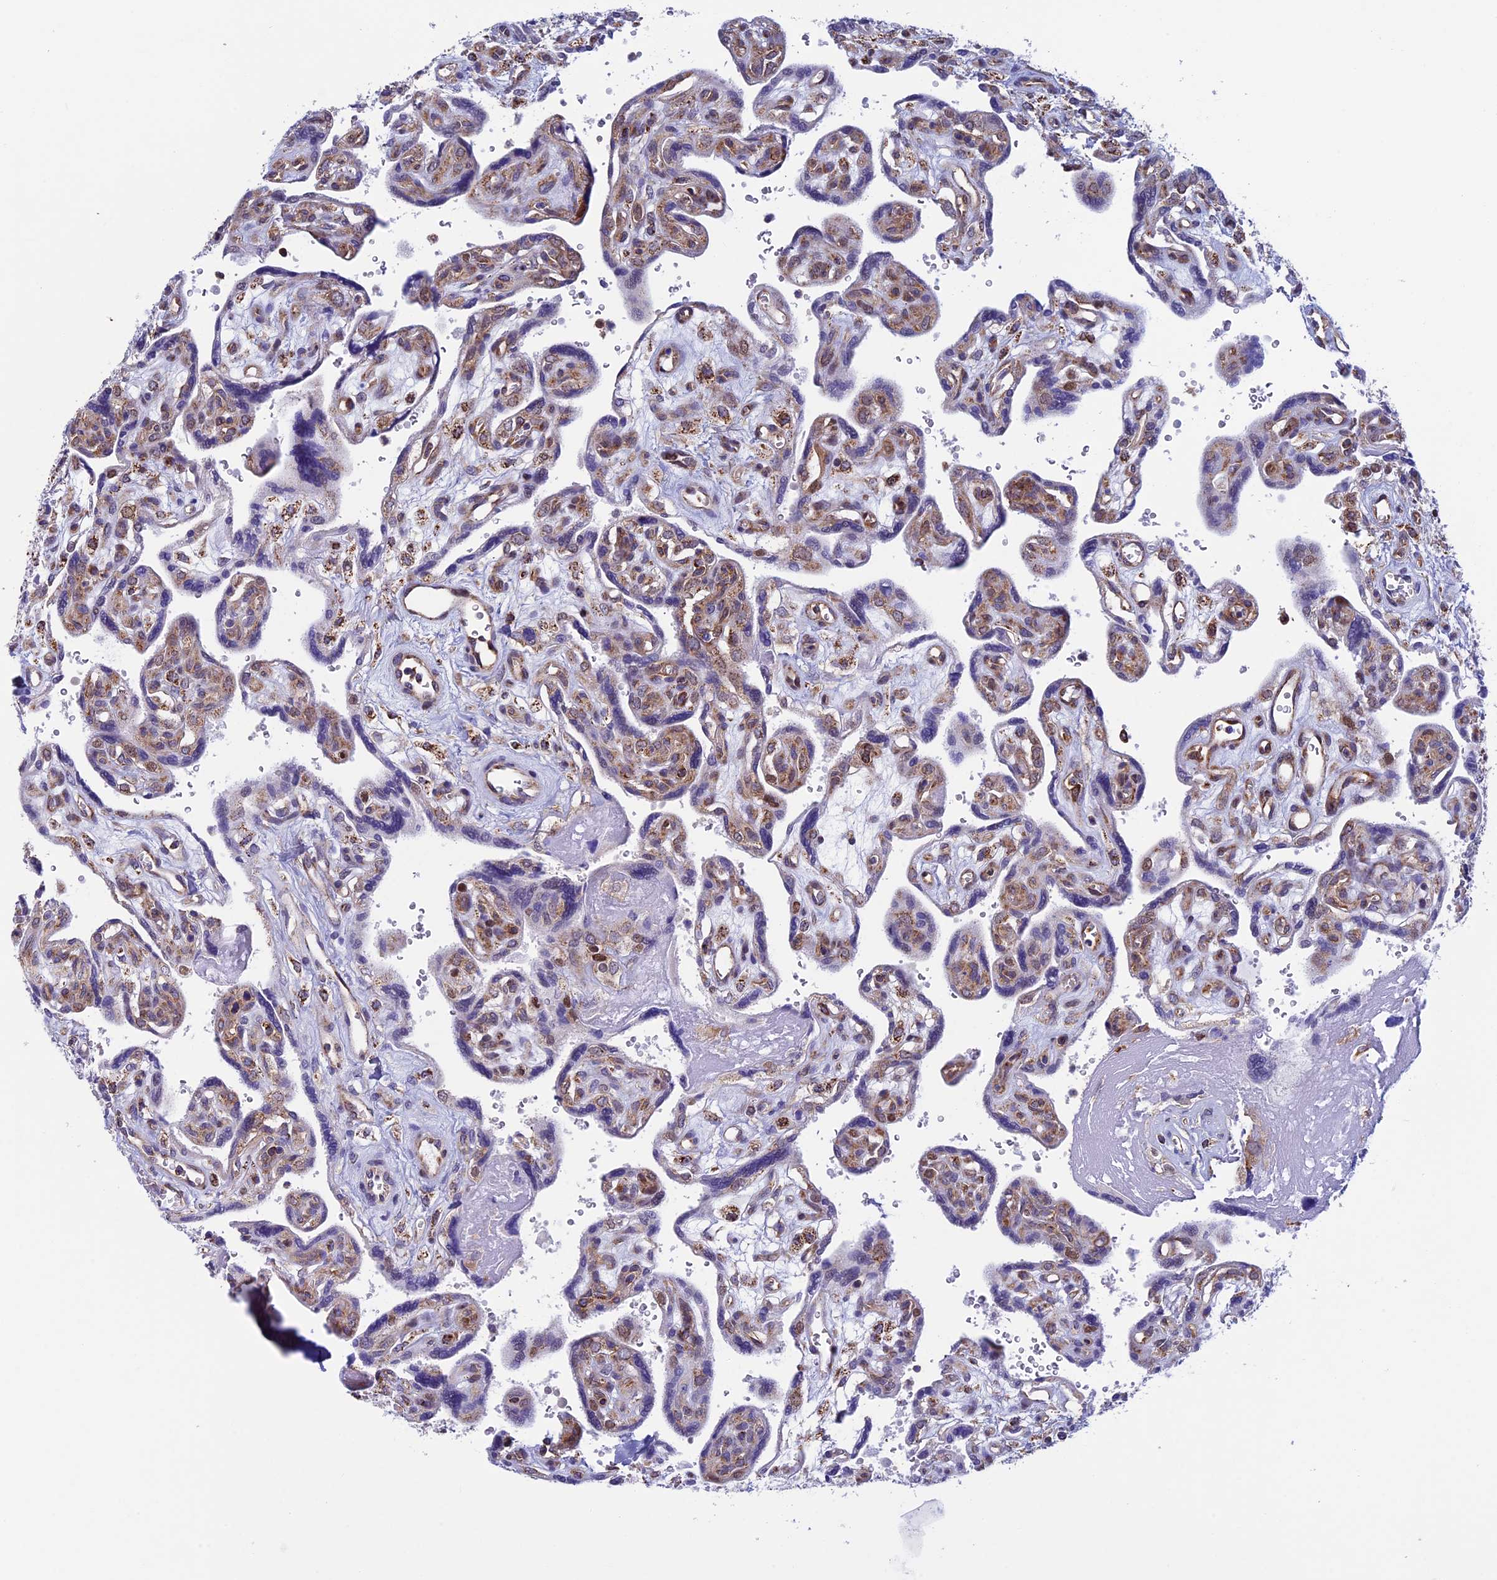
{"staining": {"intensity": "weak", "quantity": "<25%", "location": "cytoplasmic/membranous,nuclear"}, "tissue": "placenta", "cell_type": "Decidual cells", "image_type": "normal", "snomed": [{"axis": "morphology", "description": "Normal tissue, NOS"}, {"axis": "topography", "description": "Placenta"}], "caption": "This is a photomicrograph of immunohistochemistry staining of unremarkable placenta, which shows no positivity in decidual cells. Brightfield microscopy of immunohistochemistry stained with DAB (3,3'-diaminobenzidine) (brown) and hematoxylin (blue), captured at high magnification.", "gene": "SLC9A5", "patient": {"sex": "female", "age": 39}}